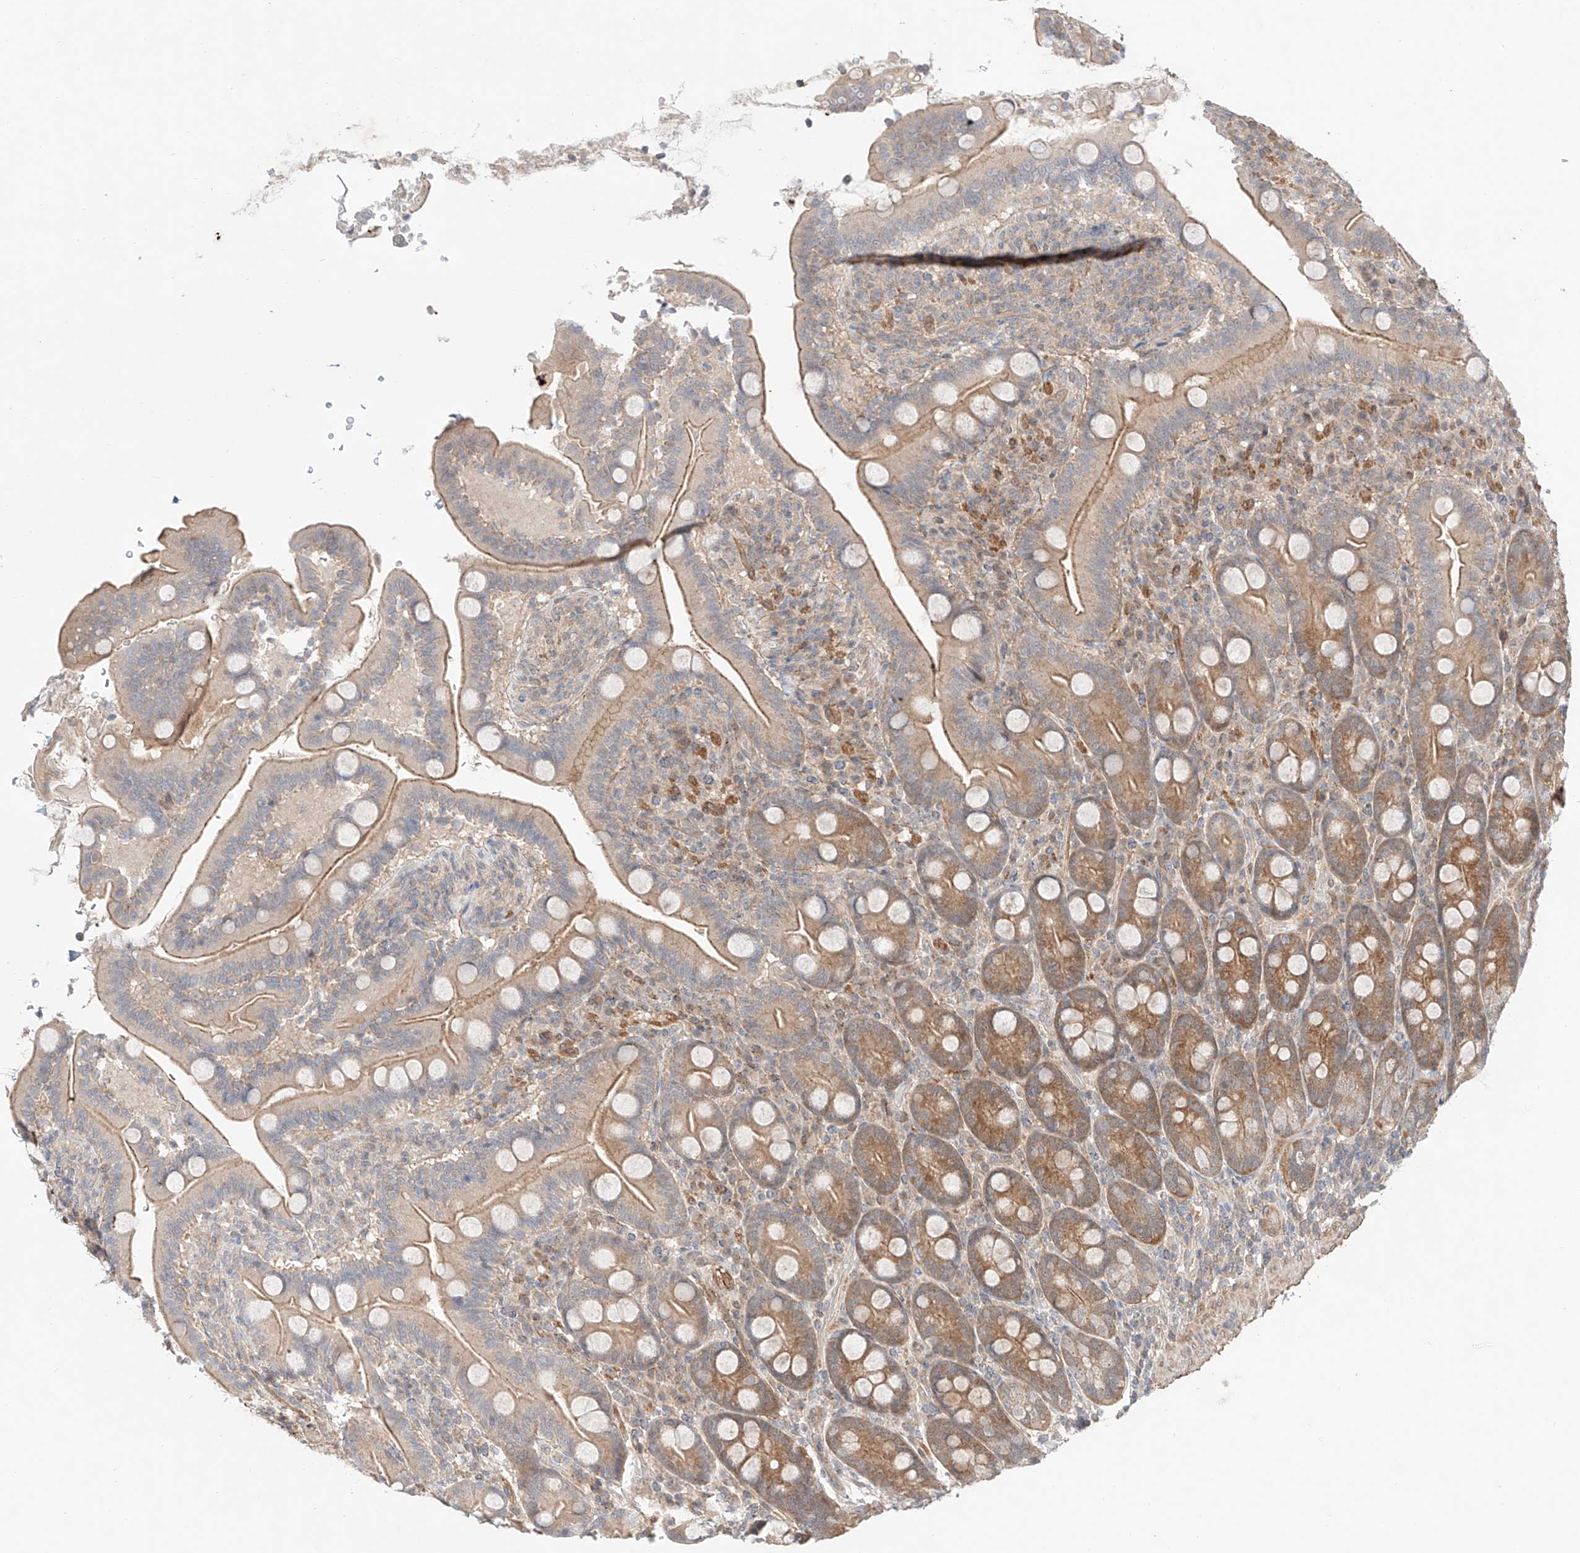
{"staining": {"intensity": "weak", "quantity": "25%-75%", "location": "cytoplasmic/membranous"}, "tissue": "duodenum", "cell_type": "Glandular cells", "image_type": "normal", "snomed": [{"axis": "morphology", "description": "Normal tissue, NOS"}, {"axis": "topography", "description": "Duodenum"}], "caption": "DAB immunohistochemical staining of normal duodenum displays weak cytoplasmic/membranous protein positivity in about 25%-75% of glandular cells.", "gene": "TSR2", "patient": {"sex": "male", "age": 35}}